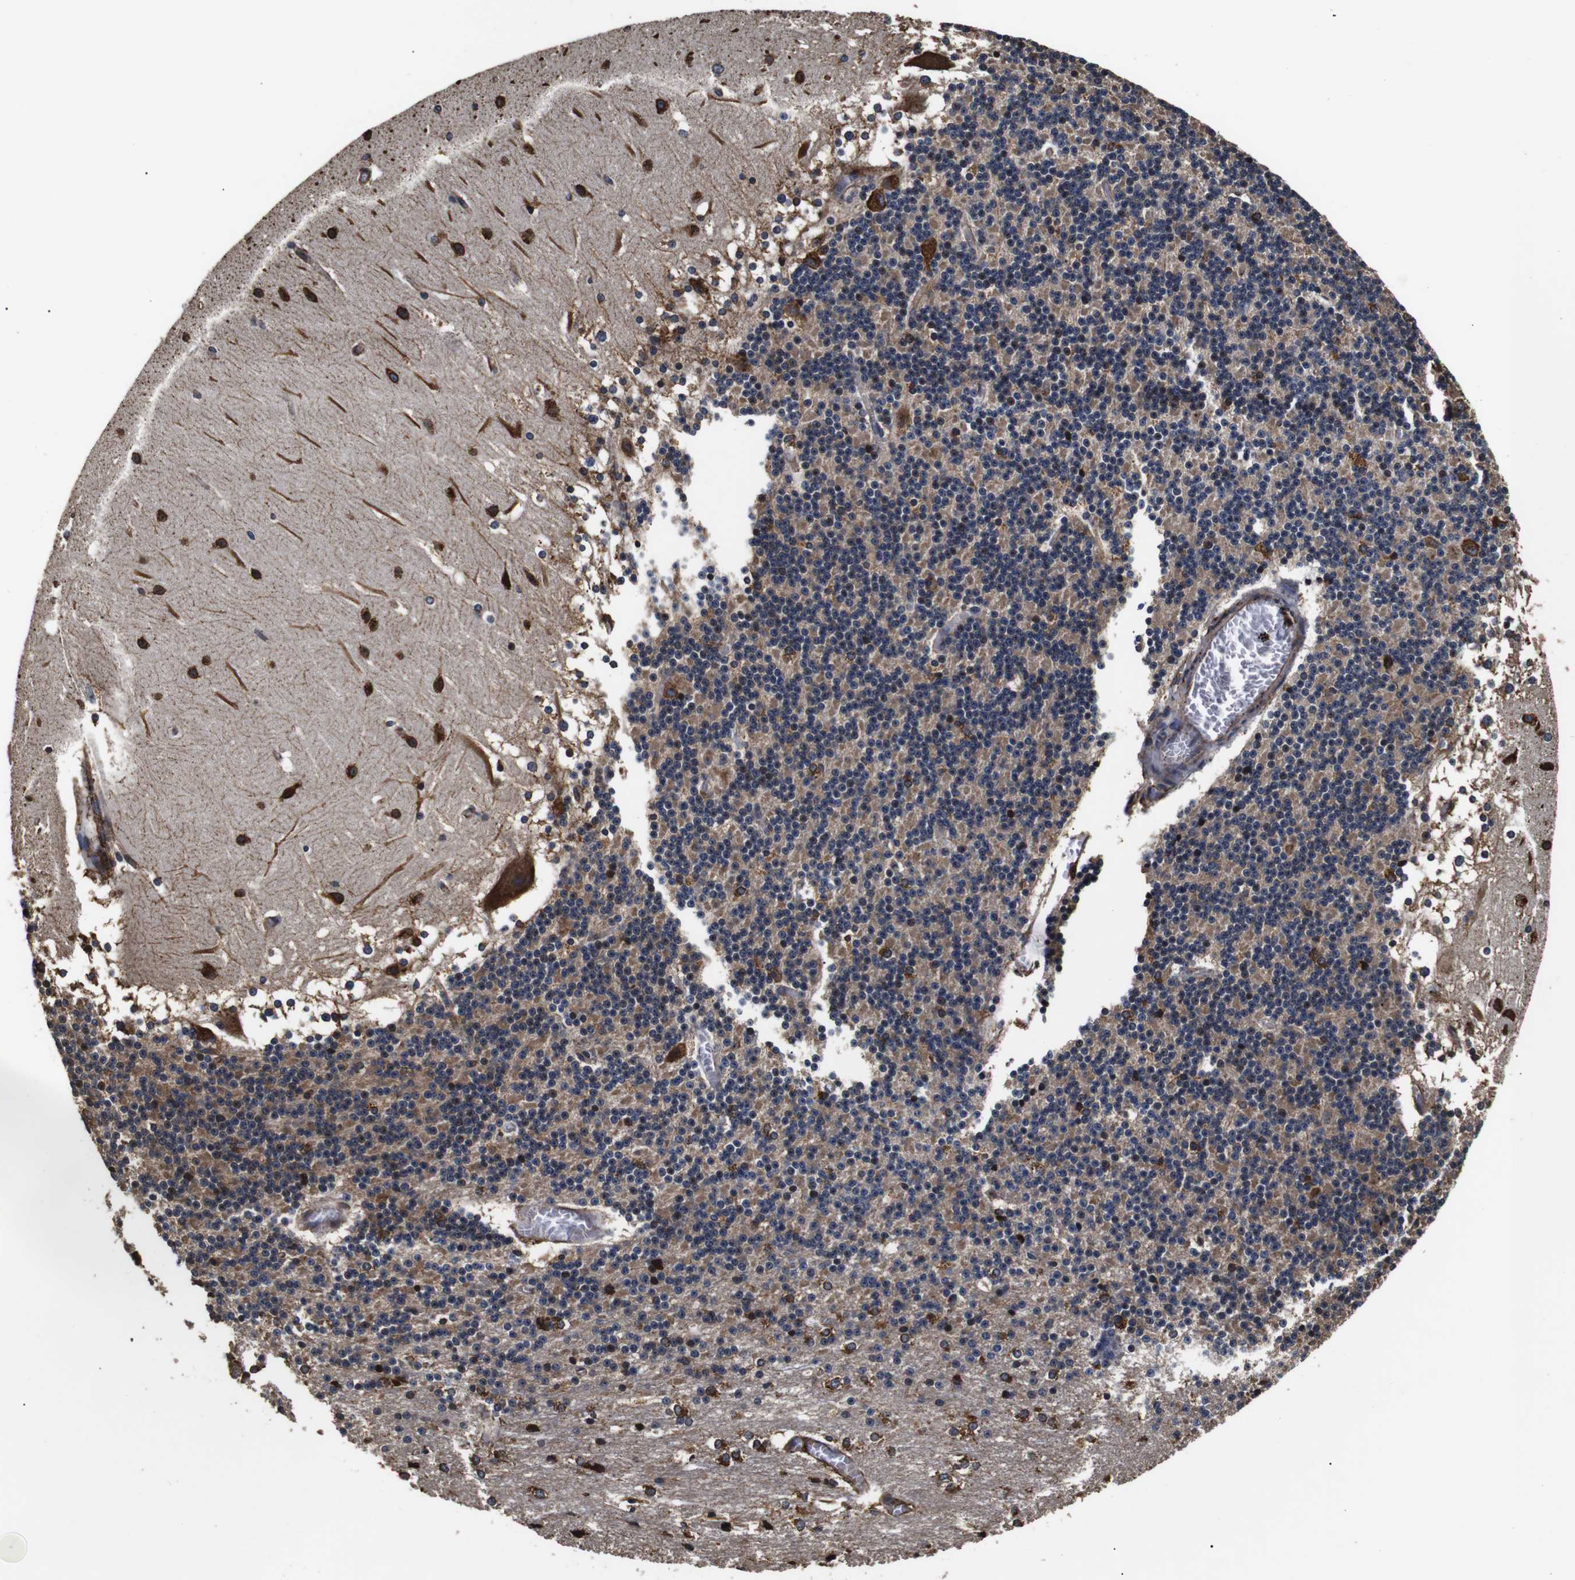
{"staining": {"intensity": "moderate", "quantity": "<25%", "location": "cytoplasmic/membranous,nuclear"}, "tissue": "cerebellum", "cell_type": "Cells in granular layer", "image_type": "normal", "snomed": [{"axis": "morphology", "description": "Normal tissue, NOS"}, {"axis": "topography", "description": "Cerebellum"}], "caption": "A histopathology image of human cerebellum stained for a protein exhibits moderate cytoplasmic/membranous,nuclear brown staining in cells in granular layer. (brown staining indicates protein expression, while blue staining denotes nuclei).", "gene": "HHIP", "patient": {"sex": "female", "age": 19}}